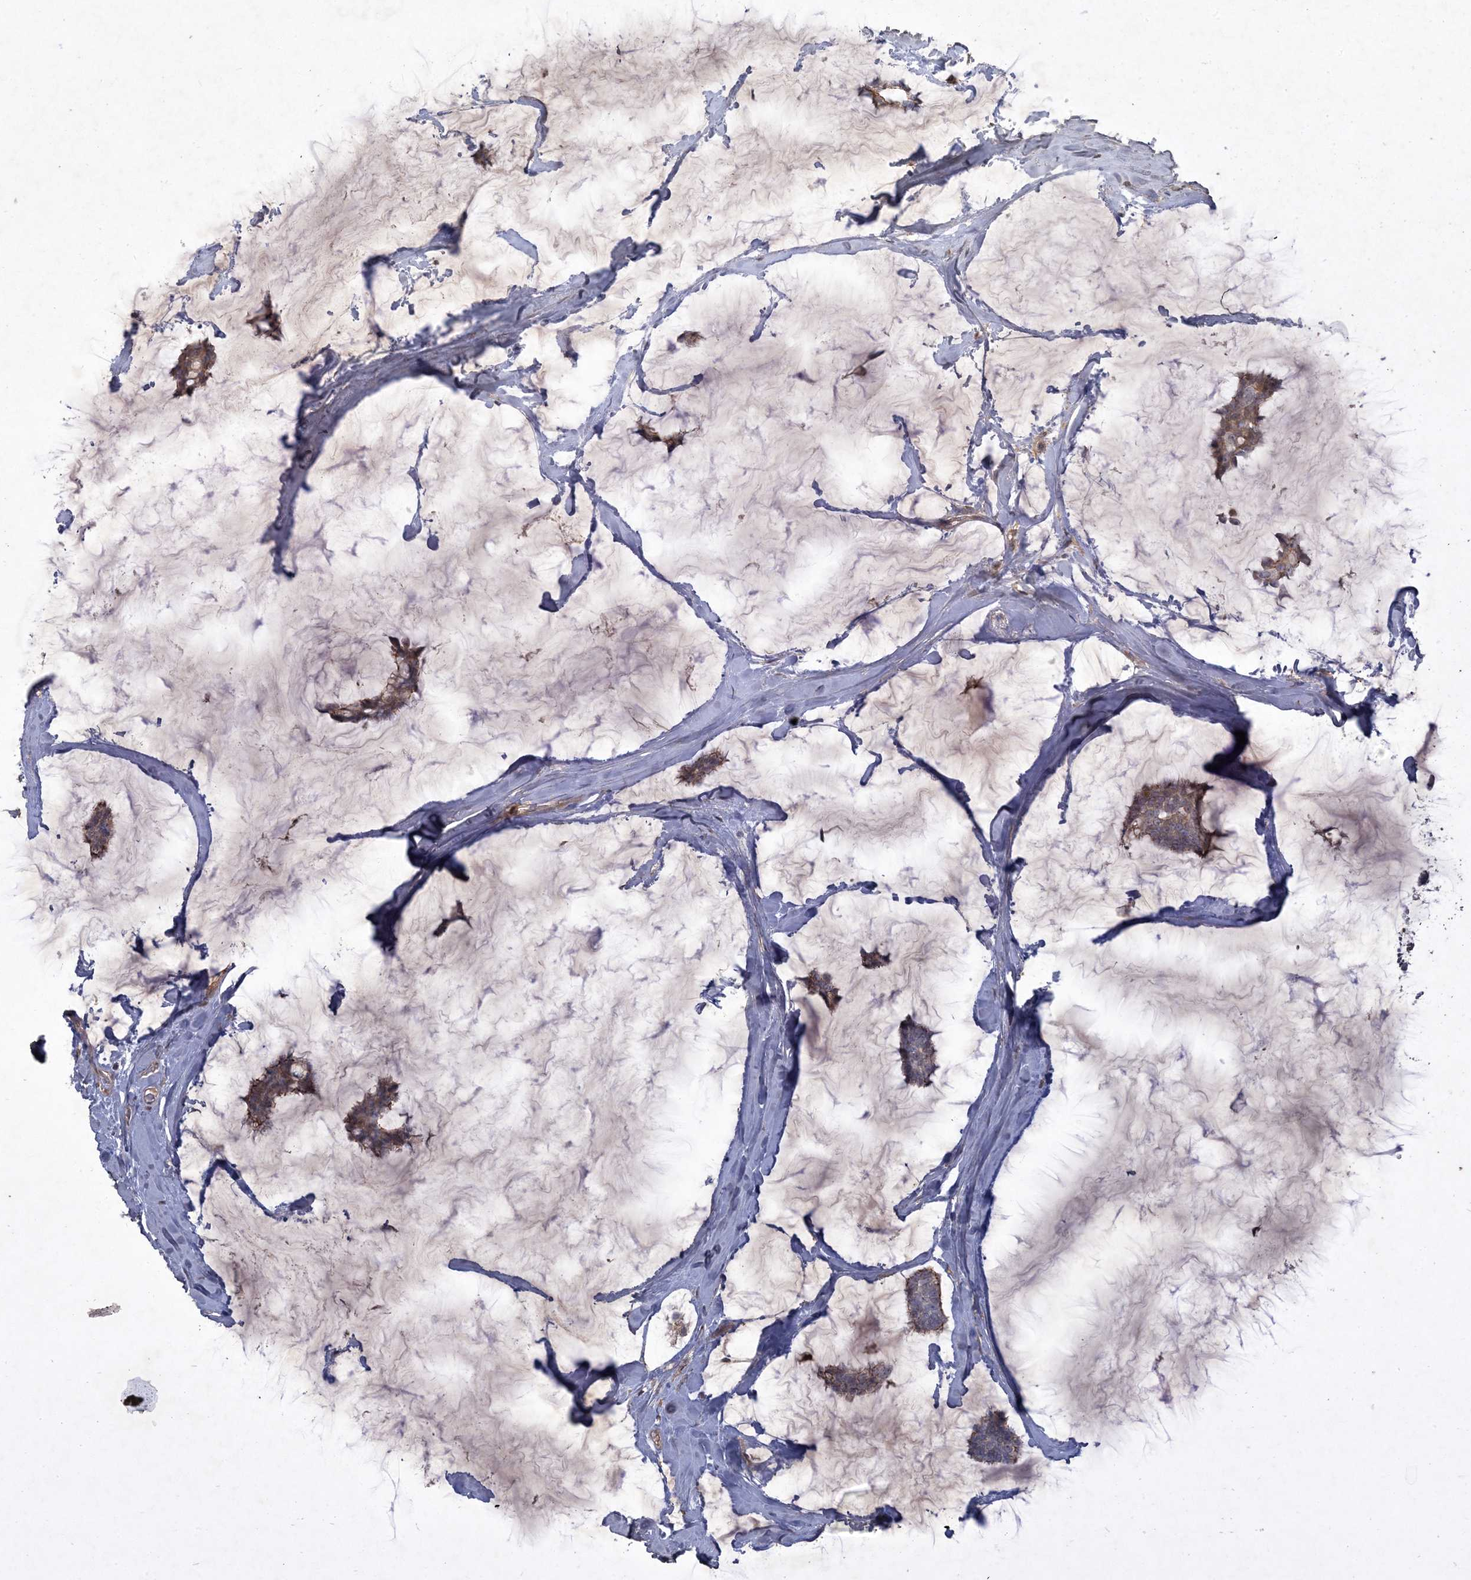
{"staining": {"intensity": "weak", "quantity": ">75%", "location": "cytoplasmic/membranous"}, "tissue": "breast cancer", "cell_type": "Tumor cells", "image_type": "cancer", "snomed": [{"axis": "morphology", "description": "Duct carcinoma"}, {"axis": "topography", "description": "Breast"}], "caption": "Brown immunohistochemical staining in breast cancer (infiltrating ductal carcinoma) reveals weak cytoplasmic/membranous staining in approximately >75% of tumor cells.", "gene": "PRRT3", "patient": {"sex": "female", "age": 93}}